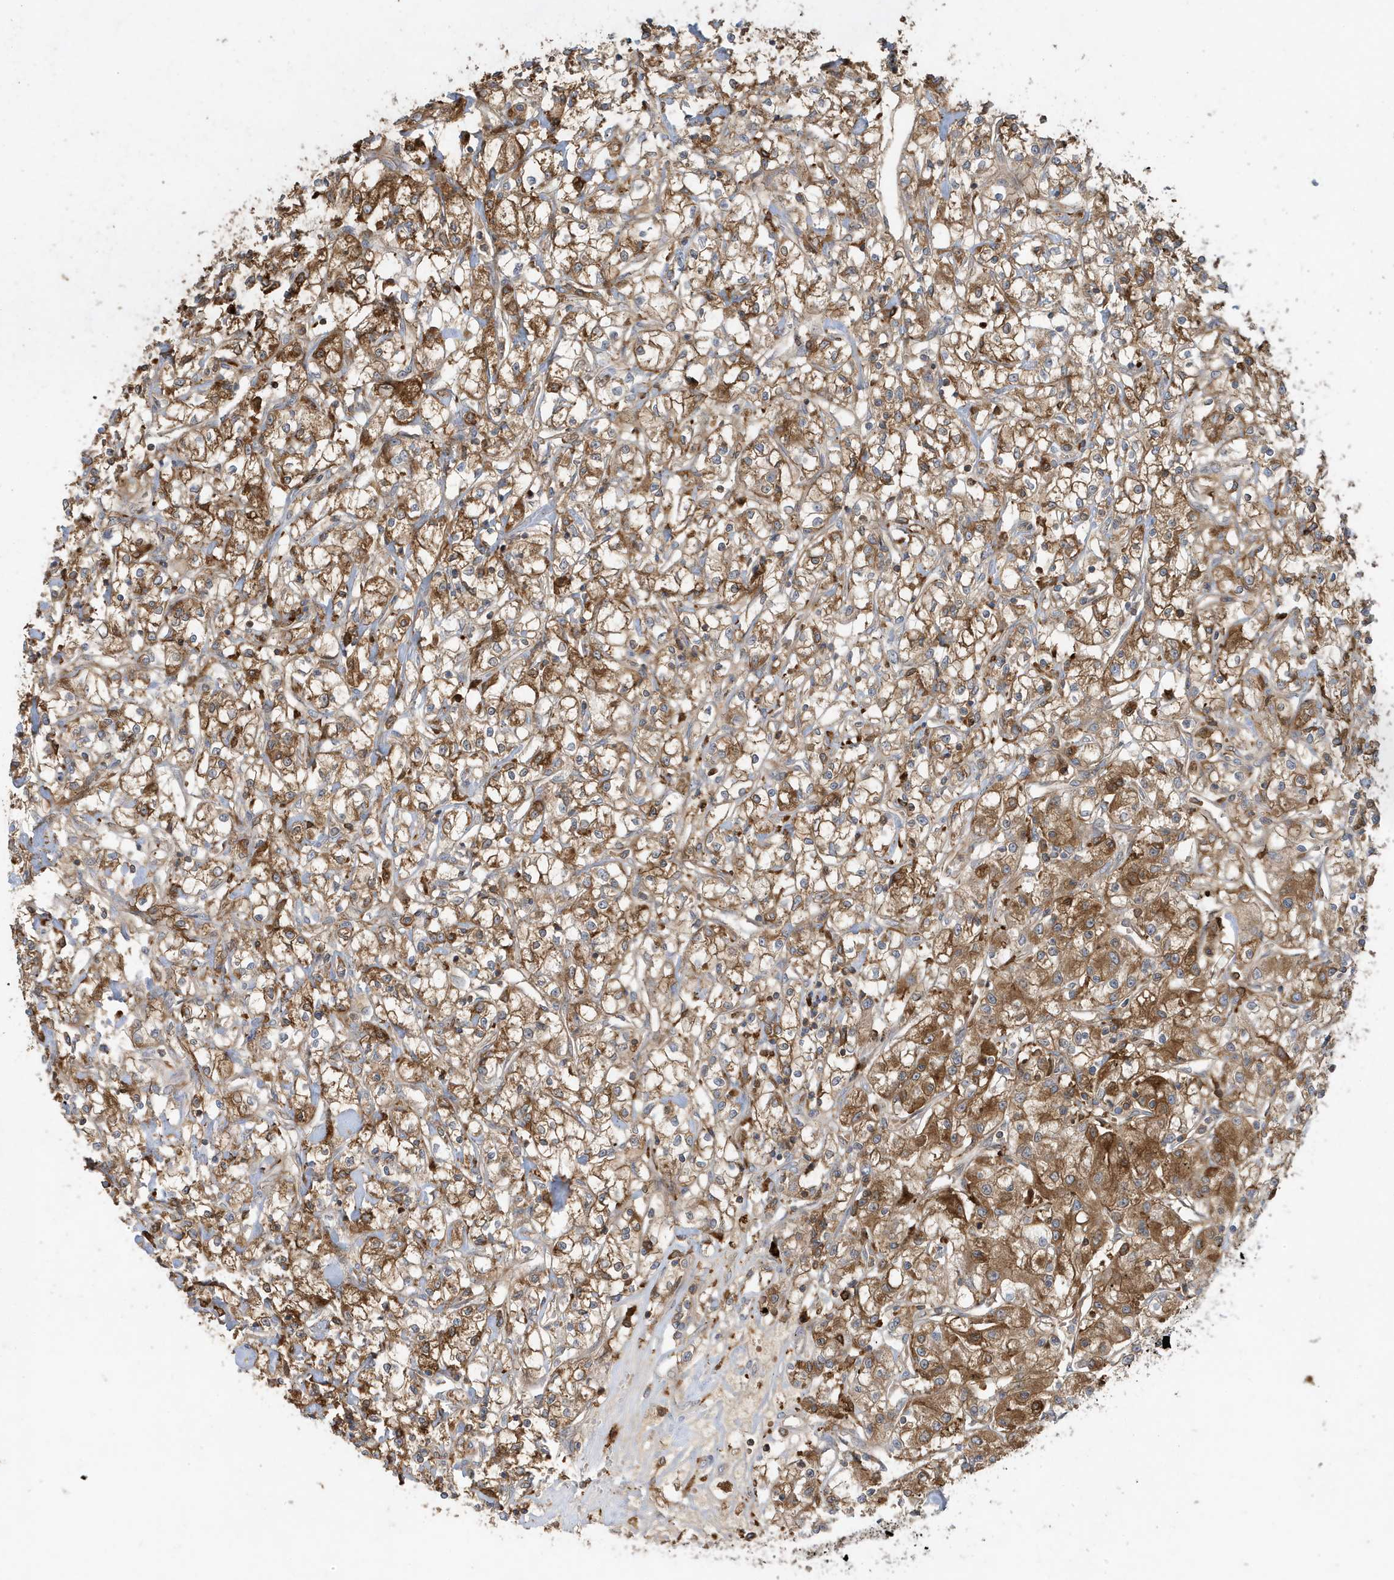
{"staining": {"intensity": "moderate", "quantity": ">75%", "location": "cytoplasmic/membranous"}, "tissue": "renal cancer", "cell_type": "Tumor cells", "image_type": "cancer", "snomed": [{"axis": "morphology", "description": "Adenocarcinoma, NOS"}, {"axis": "topography", "description": "Kidney"}], "caption": "This micrograph demonstrates renal adenocarcinoma stained with immunohistochemistry (IHC) to label a protein in brown. The cytoplasmic/membranous of tumor cells show moderate positivity for the protein. Nuclei are counter-stained blue.", "gene": "ABTB1", "patient": {"sex": "female", "age": 59}}